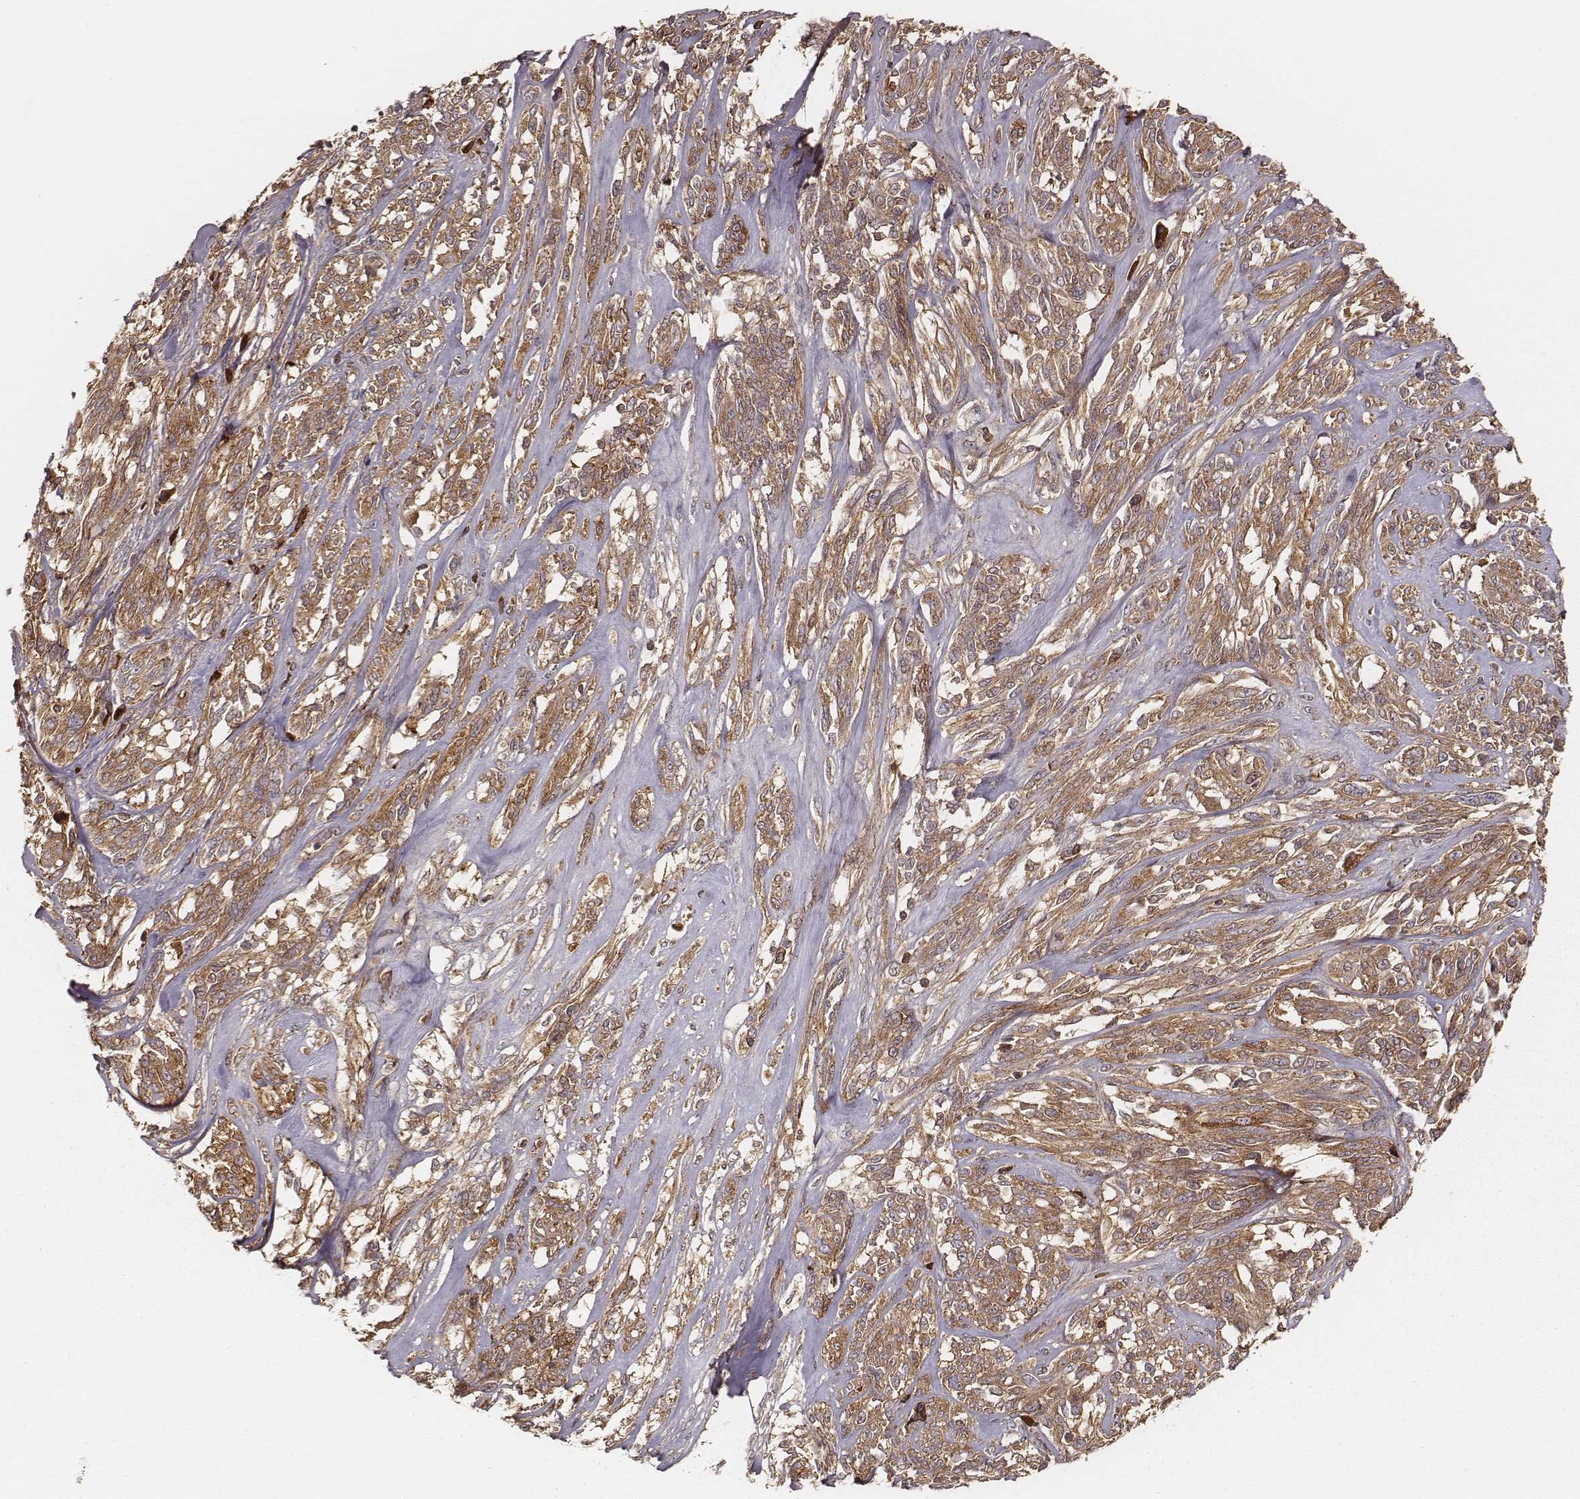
{"staining": {"intensity": "moderate", "quantity": ">75%", "location": "cytoplasmic/membranous"}, "tissue": "melanoma", "cell_type": "Tumor cells", "image_type": "cancer", "snomed": [{"axis": "morphology", "description": "Malignant melanoma, NOS"}, {"axis": "topography", "description": "Skin"}], "caption": "Immunohistochemical staining of human malignant melanoma exhibits medium levels of moderate cytoplasmic/membranous staining in approximately >75% of tumor cells.", "gene": "CARS1", "patient": {"sex": "female", "age": 91}}